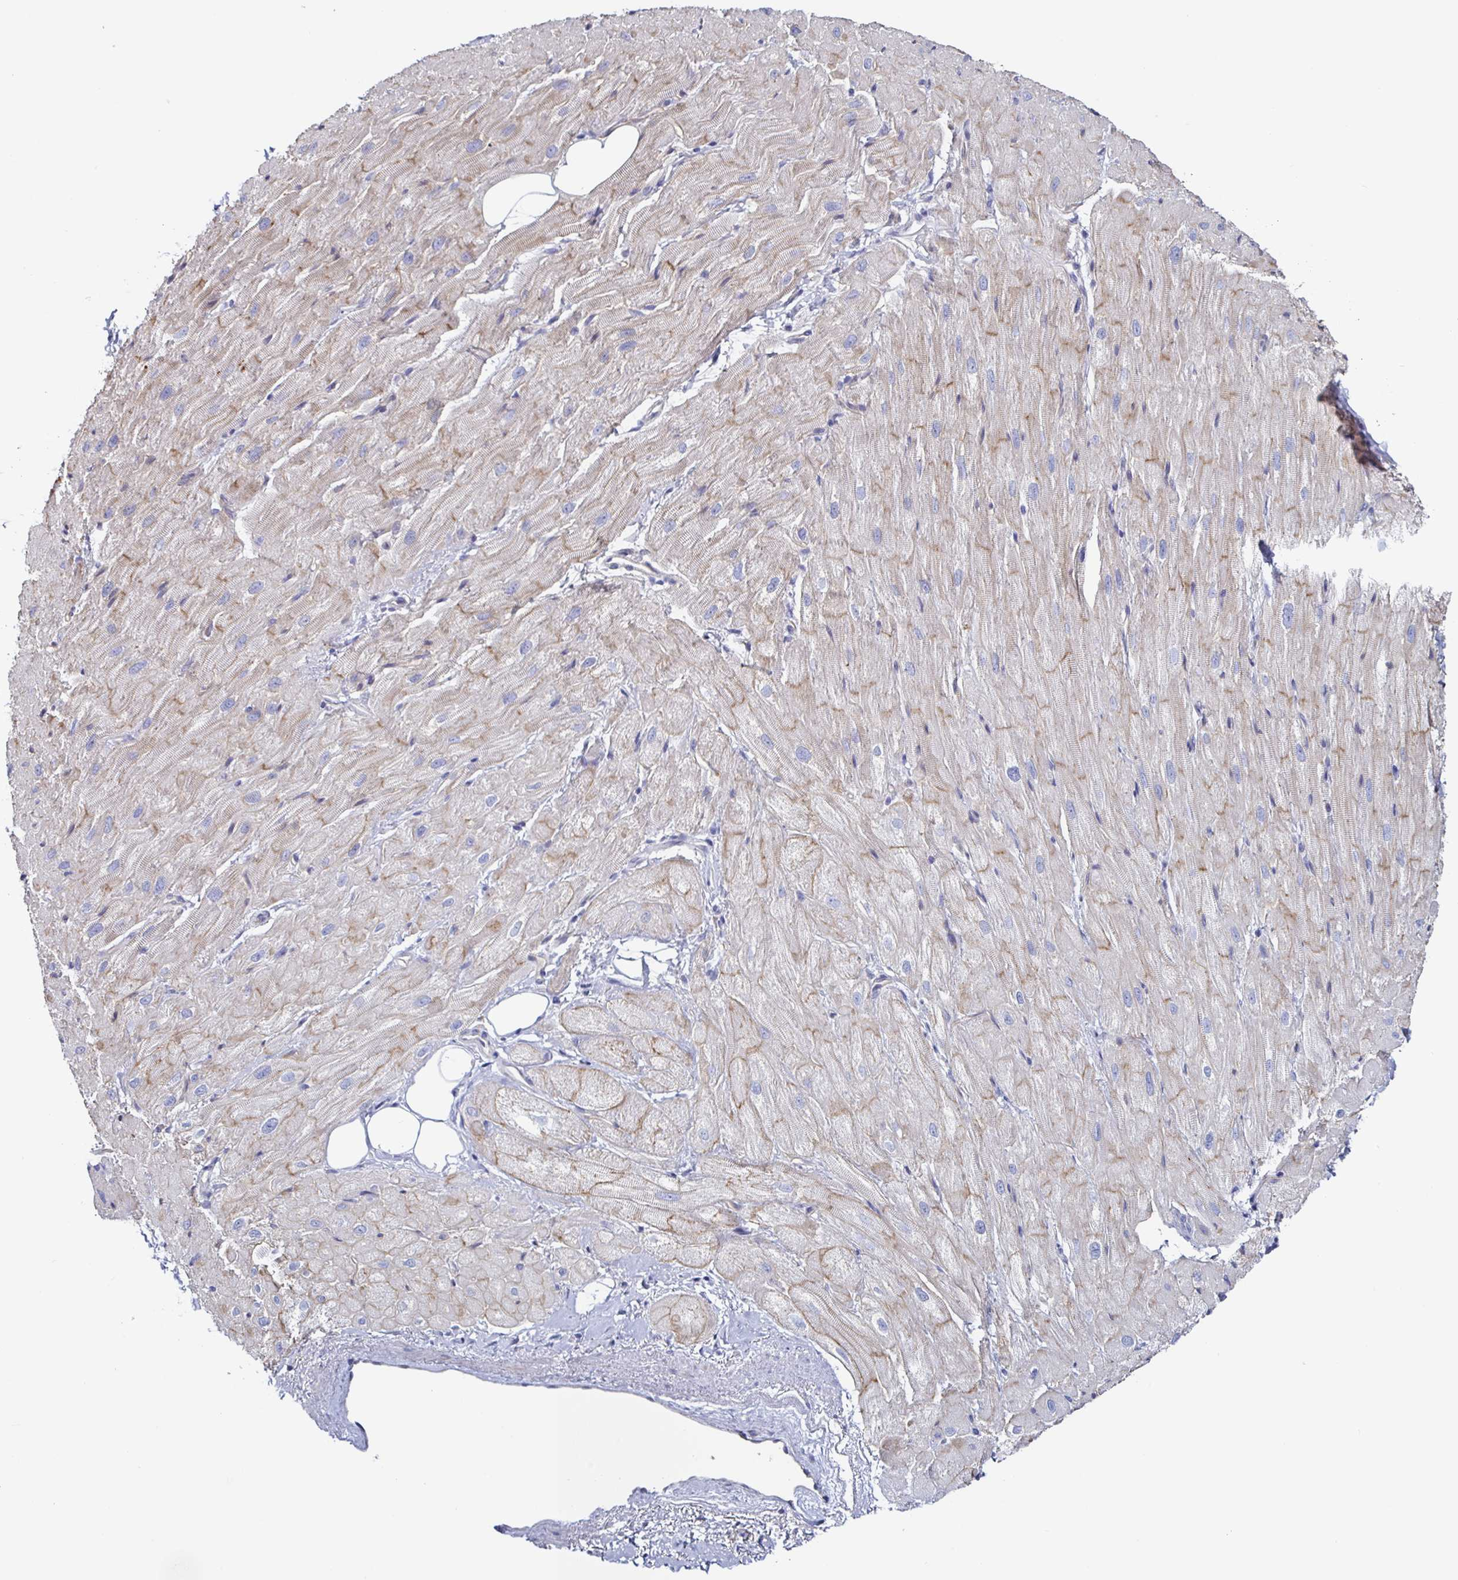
{"staining": {"intensity": "weak", "quantity": "25%-75%", "location": "cytoplasmic/membranous"}, "tissue": "heart muscle", "cell_type": "Cardiomyocytes", "image_type": "normal", "snomed": [{"axis": "morphology", "description": "Normal tissue, NOS"}, {"axis": "topography", "description": "Heart"}], "caption": "High-power microscopy captured an IHC photomicrograph of unremarkable heart muscle, revealing weak cytoplasmic/membranous positivity in about 25%-75% of cardiomyocytes.", "gene": "ACSBG2", "patient": {"sex": "male", "age": 62}}